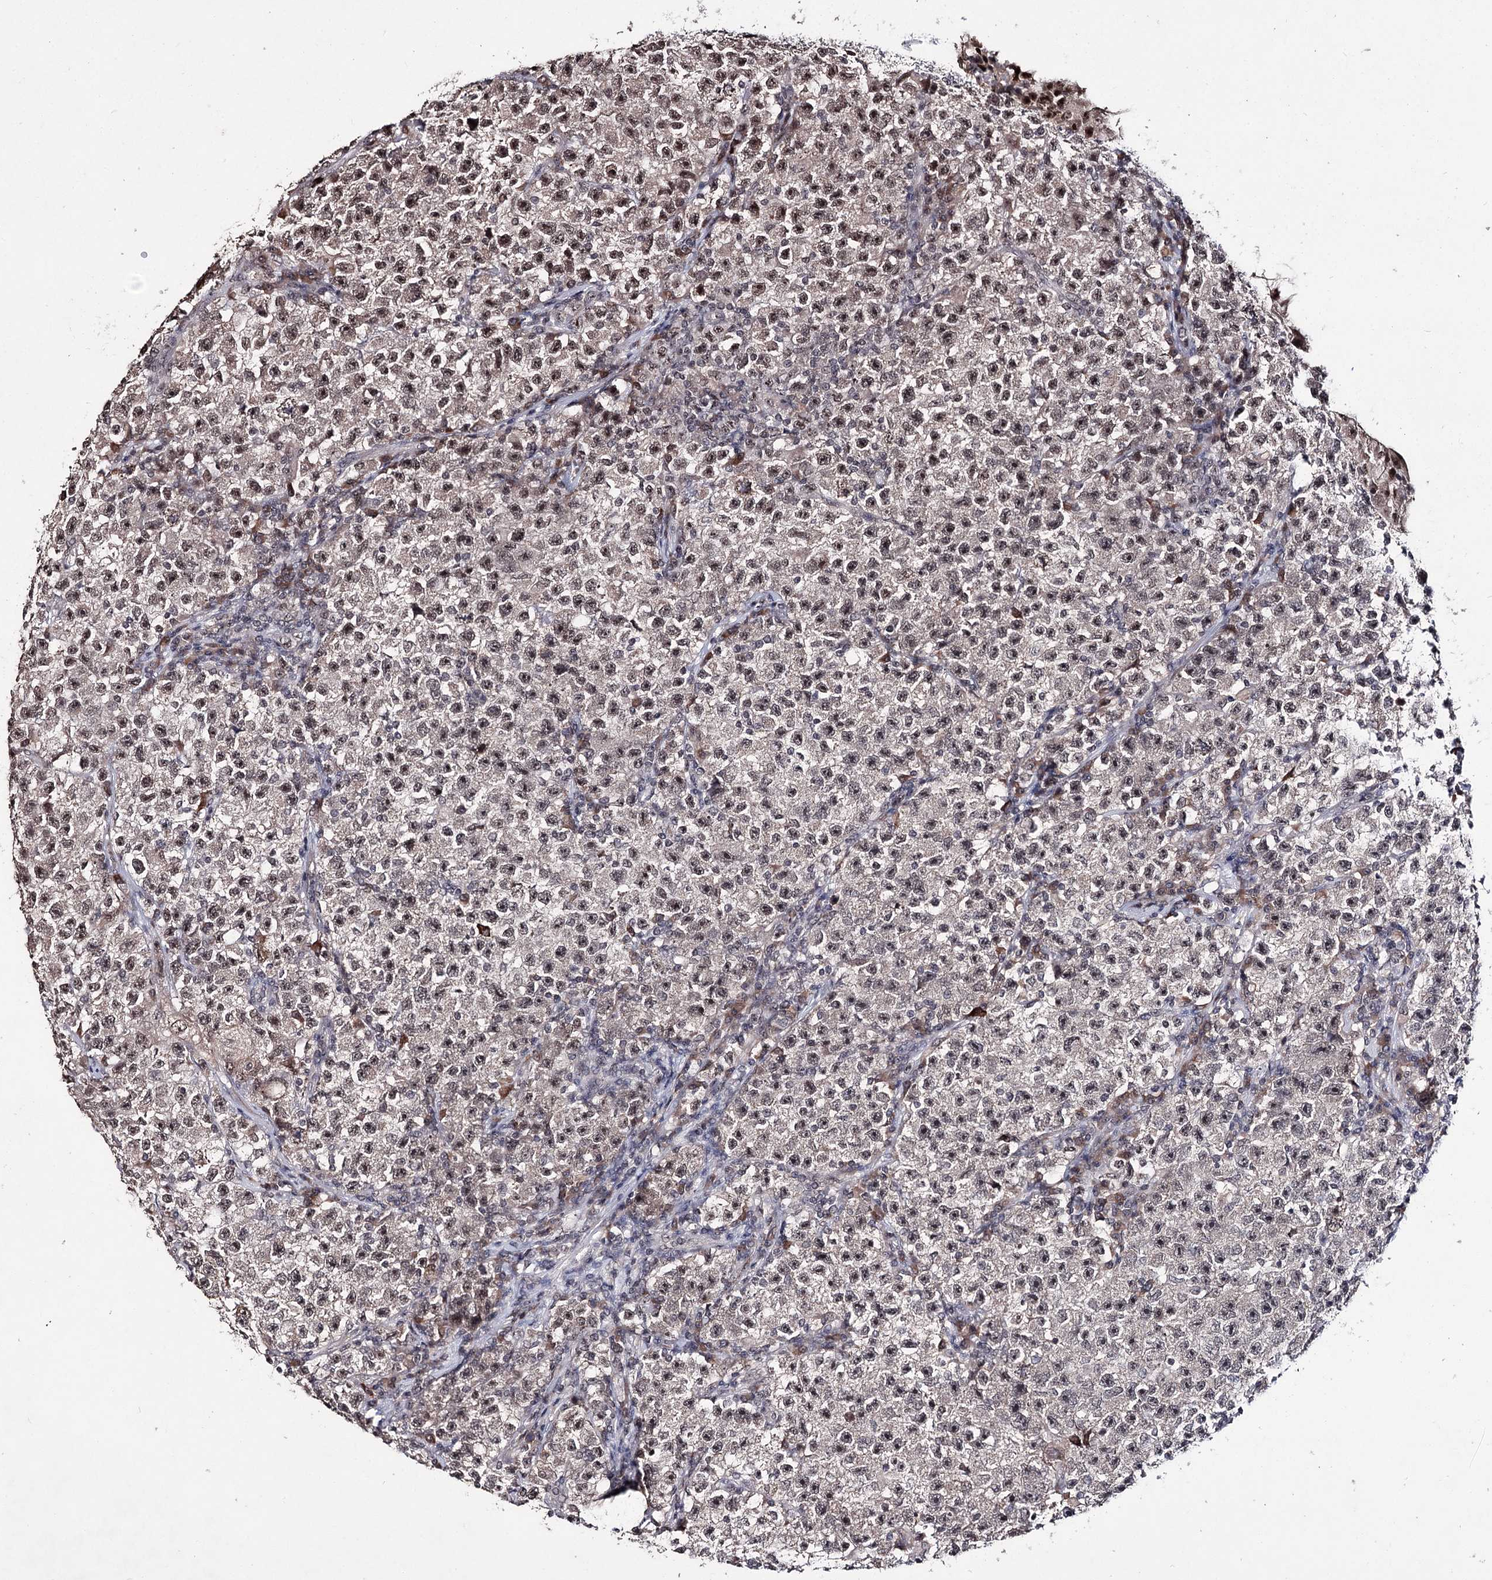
{"staining": {"intensity": "weak", "quantity": "25%-75%", "location": "nuclear"}, "tissue": "testis cancer", "cell_type": "Tumor cells", "image_type": "cancer", "snomed": [{"axis": "morphology", "description": "Seminoma, NOS"}, {"axis": "topography", "description": "Testis"}], "caption": "A high-resolution photomicrograph shows IHC staining of testis cancer, which demonstrates weak nuclear expression in about 25%-75% of tumor cells.", "gene": "VGLL4", "patient": {"sex": "male", "age": 22}}